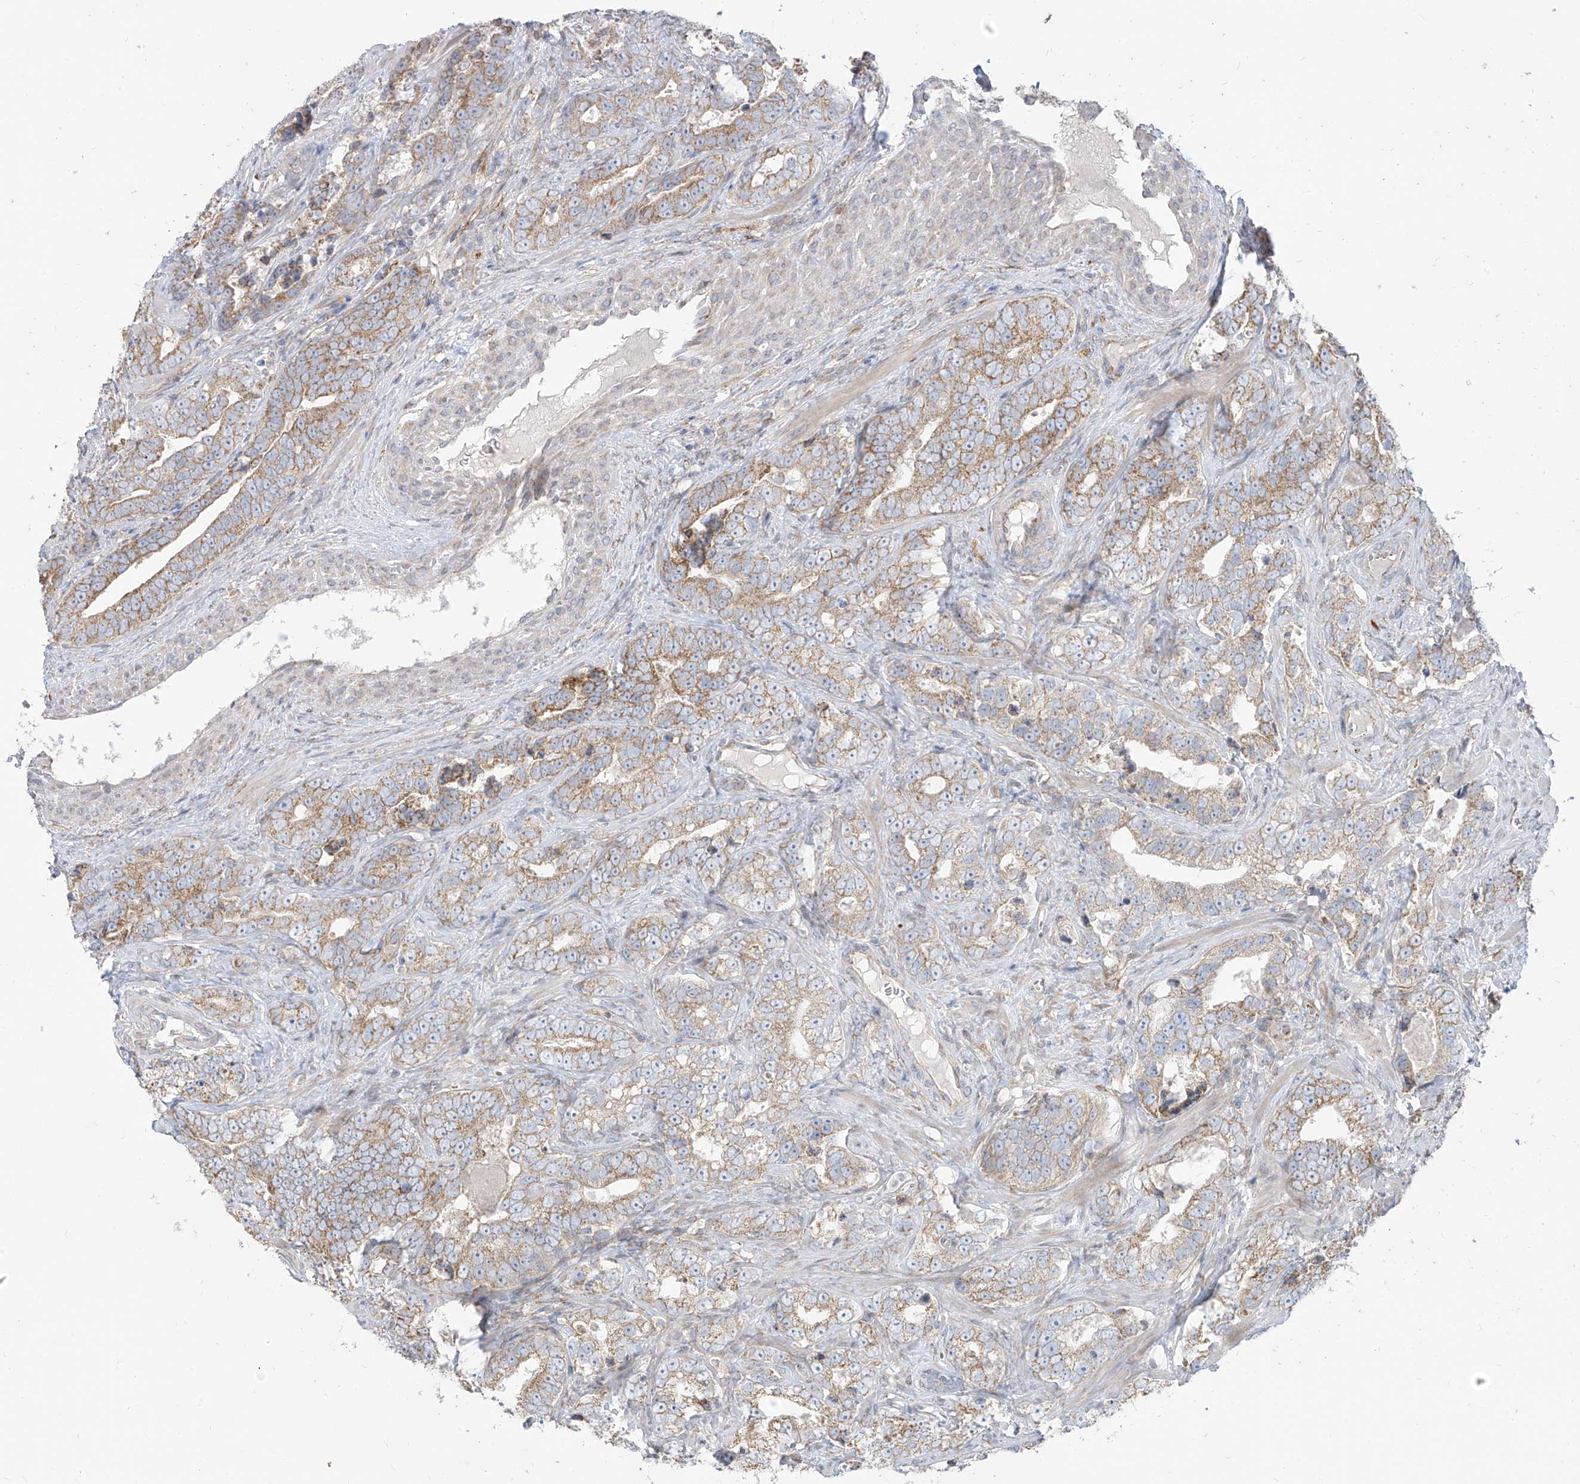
{"staining": {"intensity": "moderate", "quantity": "25%-75%", "location": "cytoplasmic/membranous"}, "tissue": "prostate cancer", "cell_type": "Tumor cells", "image_type": "cancer", "snomed": [{"axis": "morphology", "description": "Adenocarcinoma, High grade"}, {"axis": "topography", "description": "Prostate"}], "caption": "Prostate cancer (high-grade adenocarcinoma) stained with a protein marker exhibits moderate staining in tumor cells.", "gene": "ARHGEF40", "patient": {"sex": "male", "age": 62}}